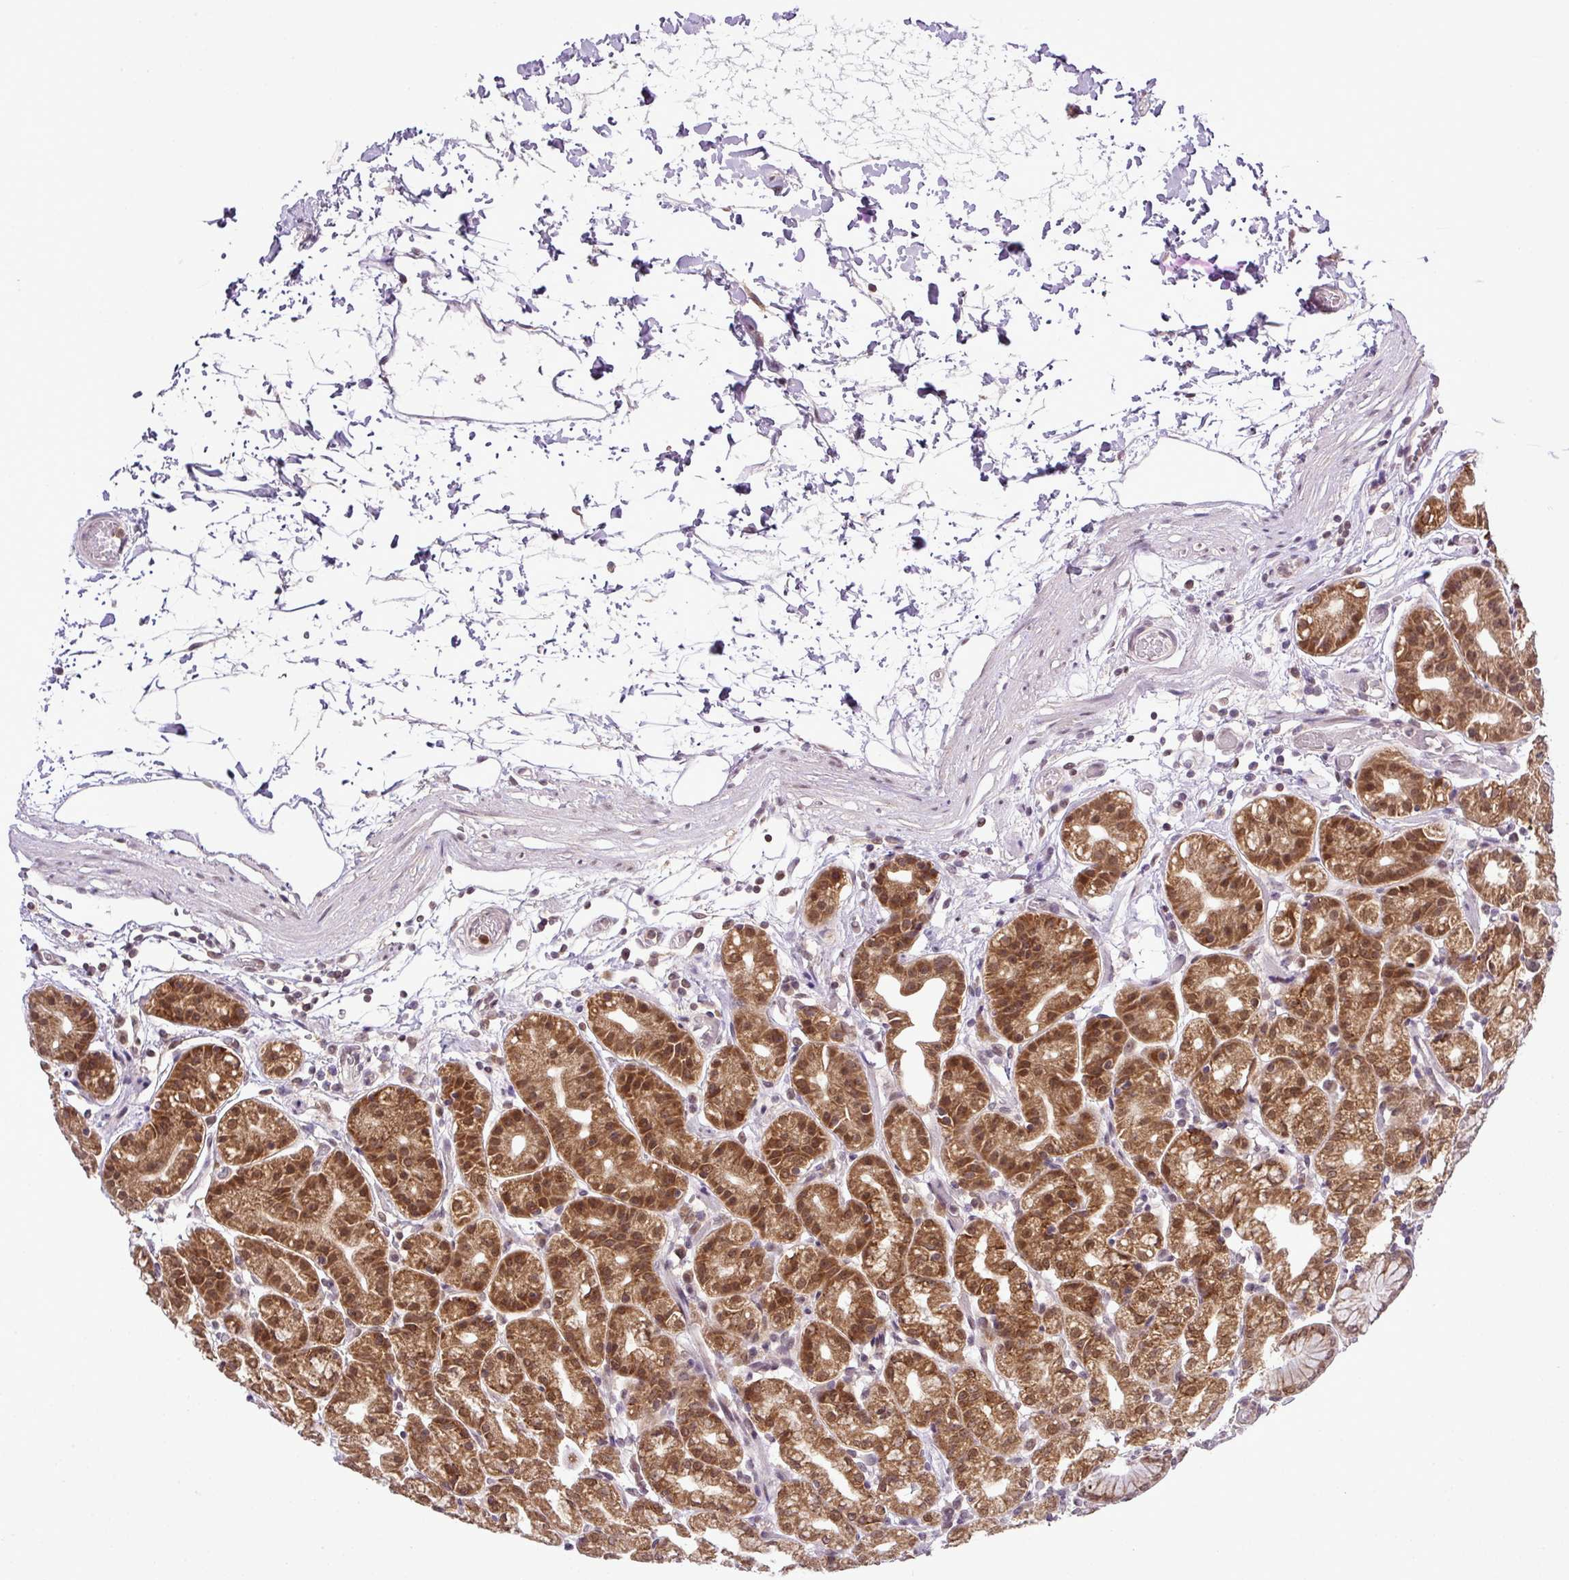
{"staining": {"intensity": "strong", "quantity": ">75%", "location": "cytoplasmic/membranous,nuclear"}, "tissue": "stomach", "cell_type": "Glandular cells", "image_type": "normal", "snomed": [{"axis": "morphology", "description": "Normal tissue, NOS"}, {"axis": "topography", "description": "Stomach"}], "caption": "Stomach stained for a protein (brown) reveals strong cytoplasmic/membranous,nuclear positive staining in about >75% of glandular cells.", "gene": "SMCO4", "patient": {"sex": "female", "age": 57}}